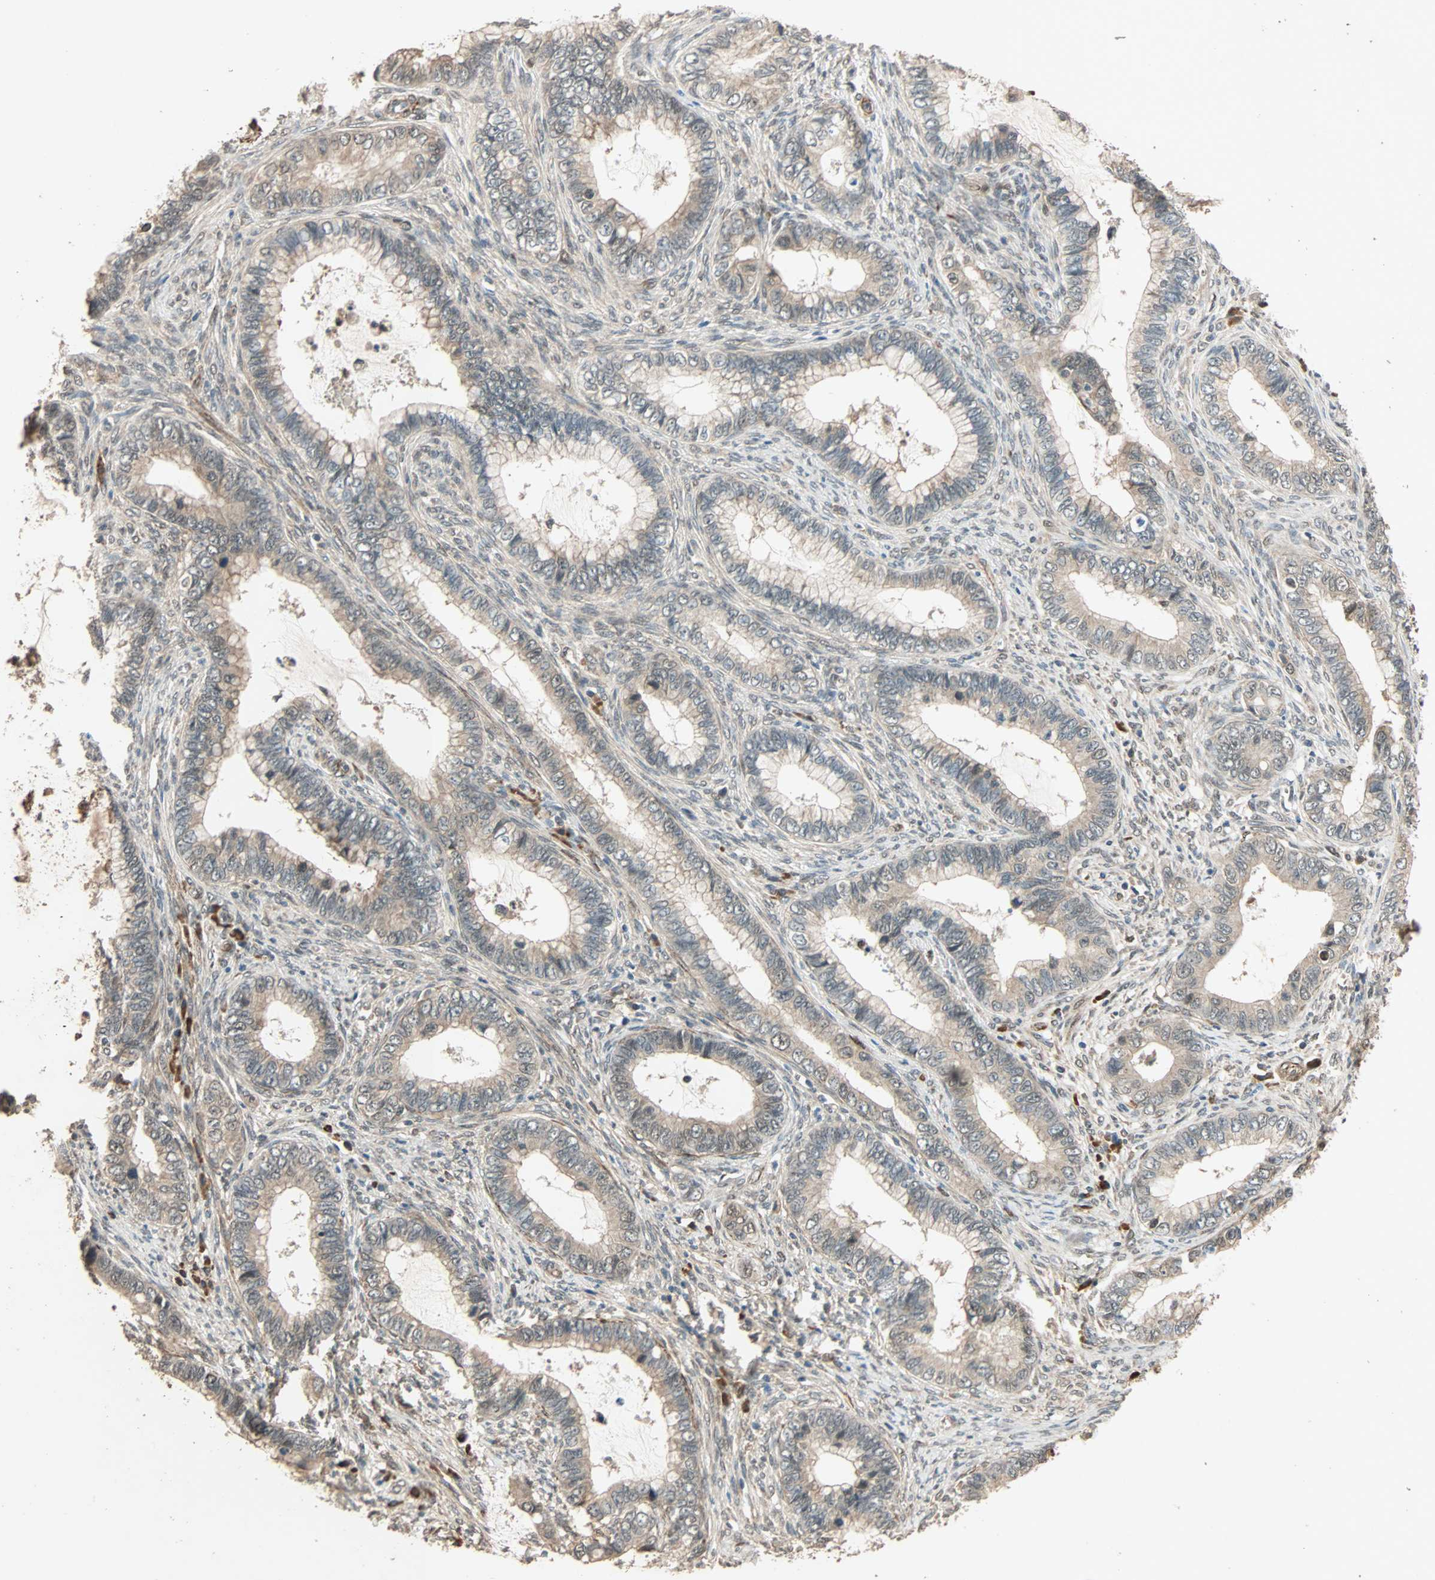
{"staining": {"intensity": "weak", "quantity": "<25%", "location": "cytoplasmic/membranous"}, "tissue": "cervical cancer", "cell_type": "Tumor cells", "image_type": "cancer", "snomed": [{"axis": "morphology", "description": "Adenocarcinoma, NOS"}, {"axis": "topography", "description": "Cervix"}], "caption": "Tumor cells are negative for brown protein staining in cervical cancer.", "gene": "QSER1", "patient": {"sex": "female", "age": 44}}